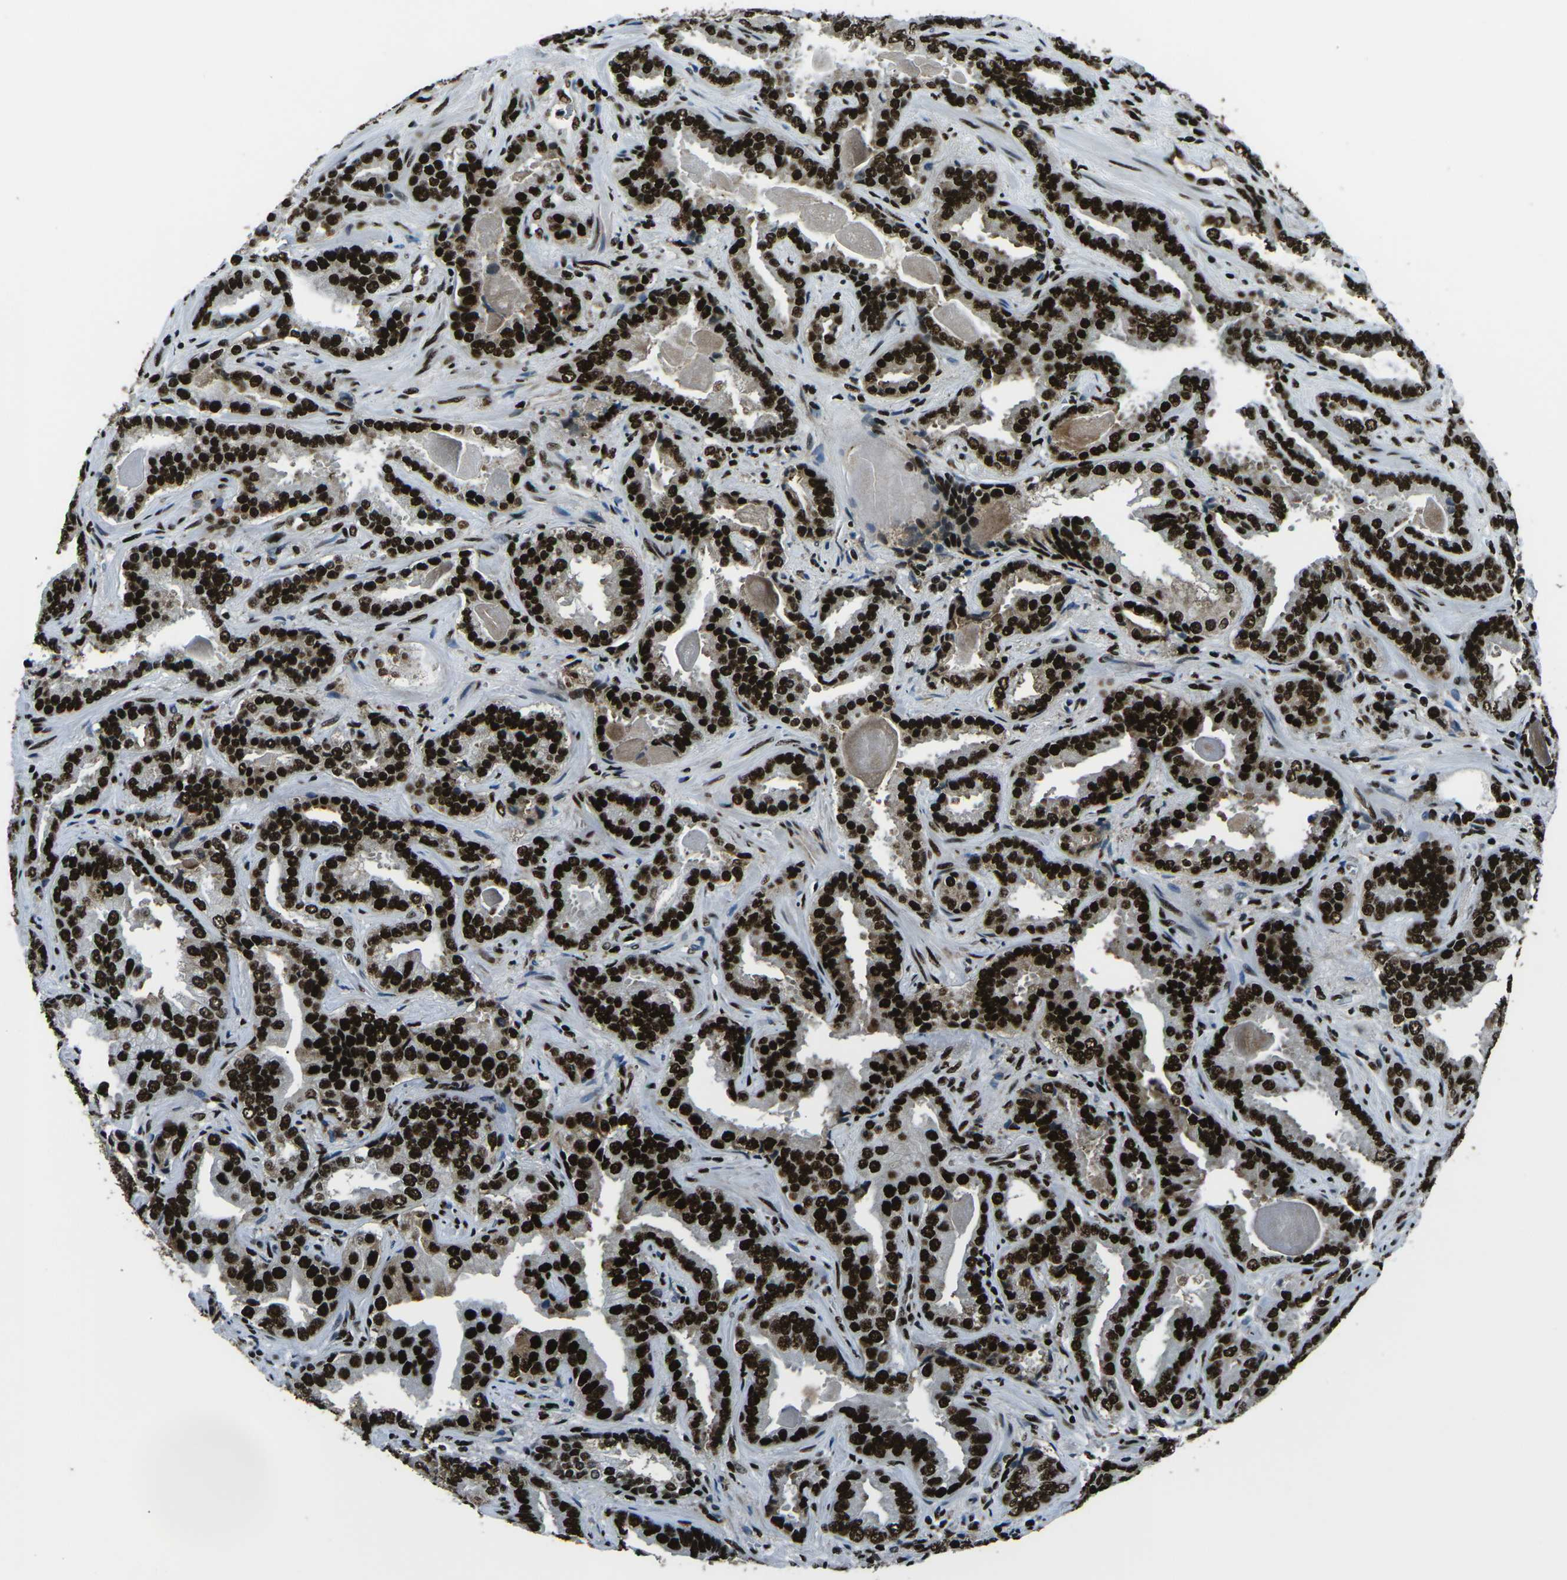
{"staining": {"intensity": "strong", "quantity": ">75%", "location": "nuclear"}, "tissue": "prostate cancer", "cell_type": "Tumor cells", "image_type": "cancer", "snomed": [{"axis": "morphology", "description": "Adenocarcinoma, Low grade"}, {"axis": "topography", "description": "Prostate"}], "caption": "A high amount of strong nuclear staining is seen in about >75% of tumor cells in prostate cancer tissue.", "gene": "HNRNPL", "patient": {"sex": "male", "age": 60}}